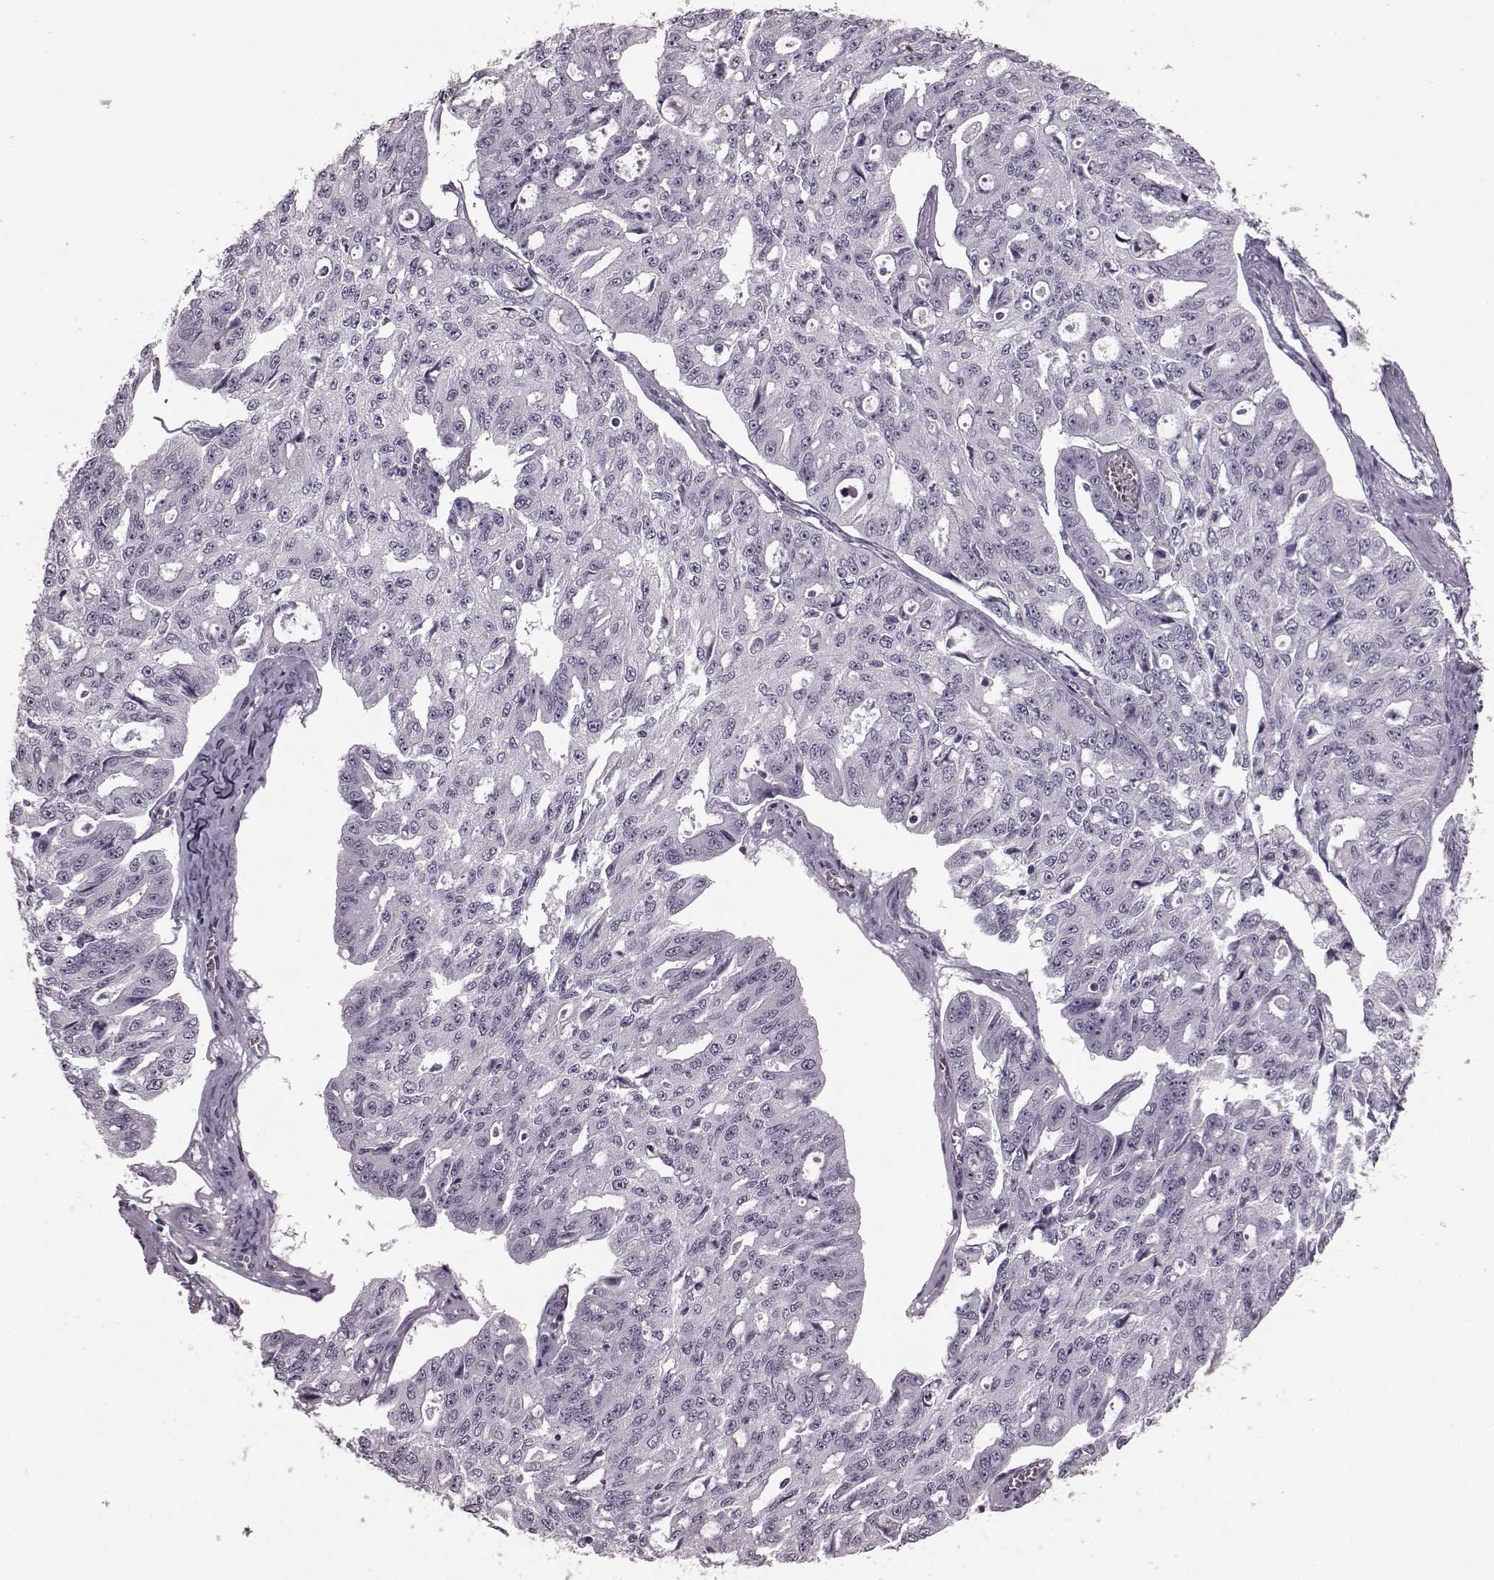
{"staining": {"intensity": "negative", "quantity": "none", "location": "none"}, "tissue": "ovarian cancer", "cell_type": "Tumor cells", "image_type": "cancer", "snomed": [{"axis": "morphology", "description": "Carcinoma, endometroid"}, {"axis": "topography", "description": "Ovary"}], "caption": "An immunohistochemistry (IHC) photomicrograph of ovarian cancer (endometroid carcinoma) is shown. There is no staining in tumor cells of ovarian cancer (endometroid carcinoma).", "gene": "TRPM1", "patient": {"sex": "female", "age": 65}}